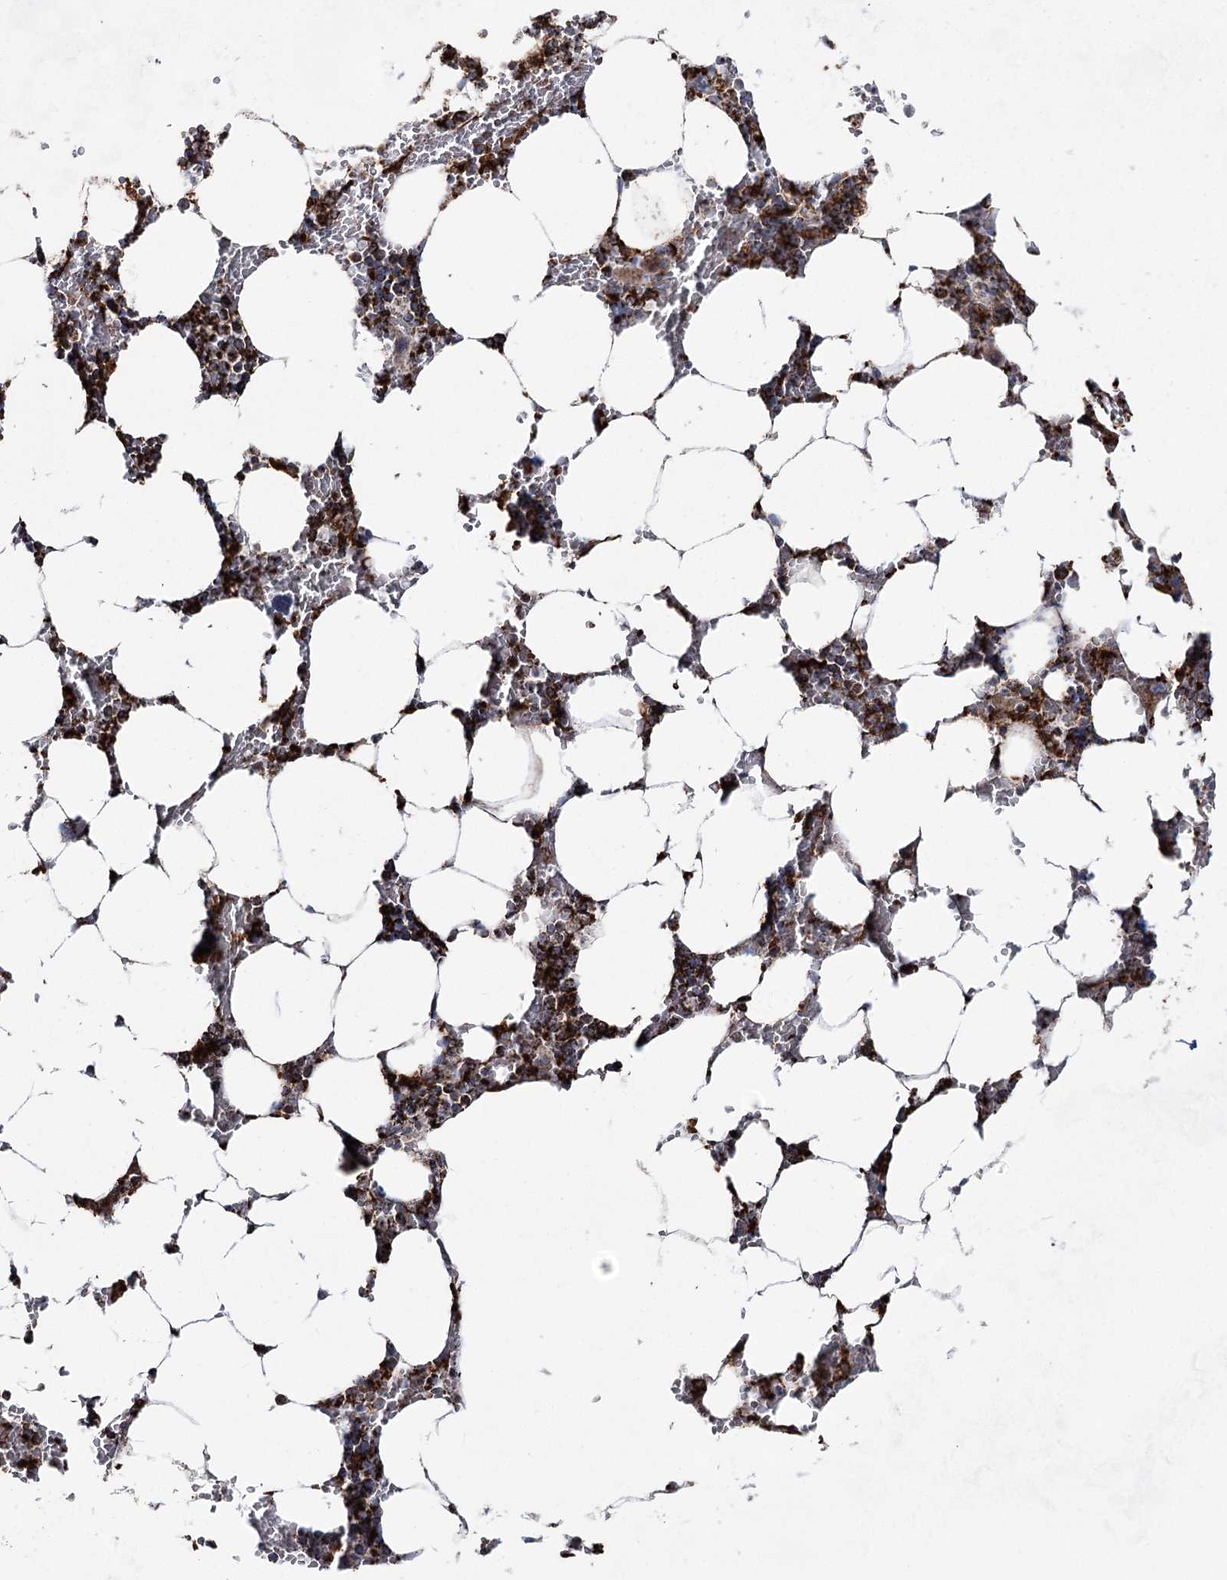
{"staining": {"intensity": "strong", "quantity": ">75%", "location": "cytoplasmic/membranous"}, "tissue": "bone marrow", "cell_type": "Hematopoietic cells", "image_type": "normal", "snomed": [{"axis": "morphology", "description": "Normal tissue, NOS"}, {"axis": "topography", "description": "Bone marrow"}], "caption": "Protein staining exhibits strong cytoplasmic/membranous staining in about >75% of hematopoietic cells in benign bone marrow. (Brightfield microscopy of DAB IHC at high magnification).", "gene": "CWF19L1", "patient": {"sex": "male", "age": 70}}